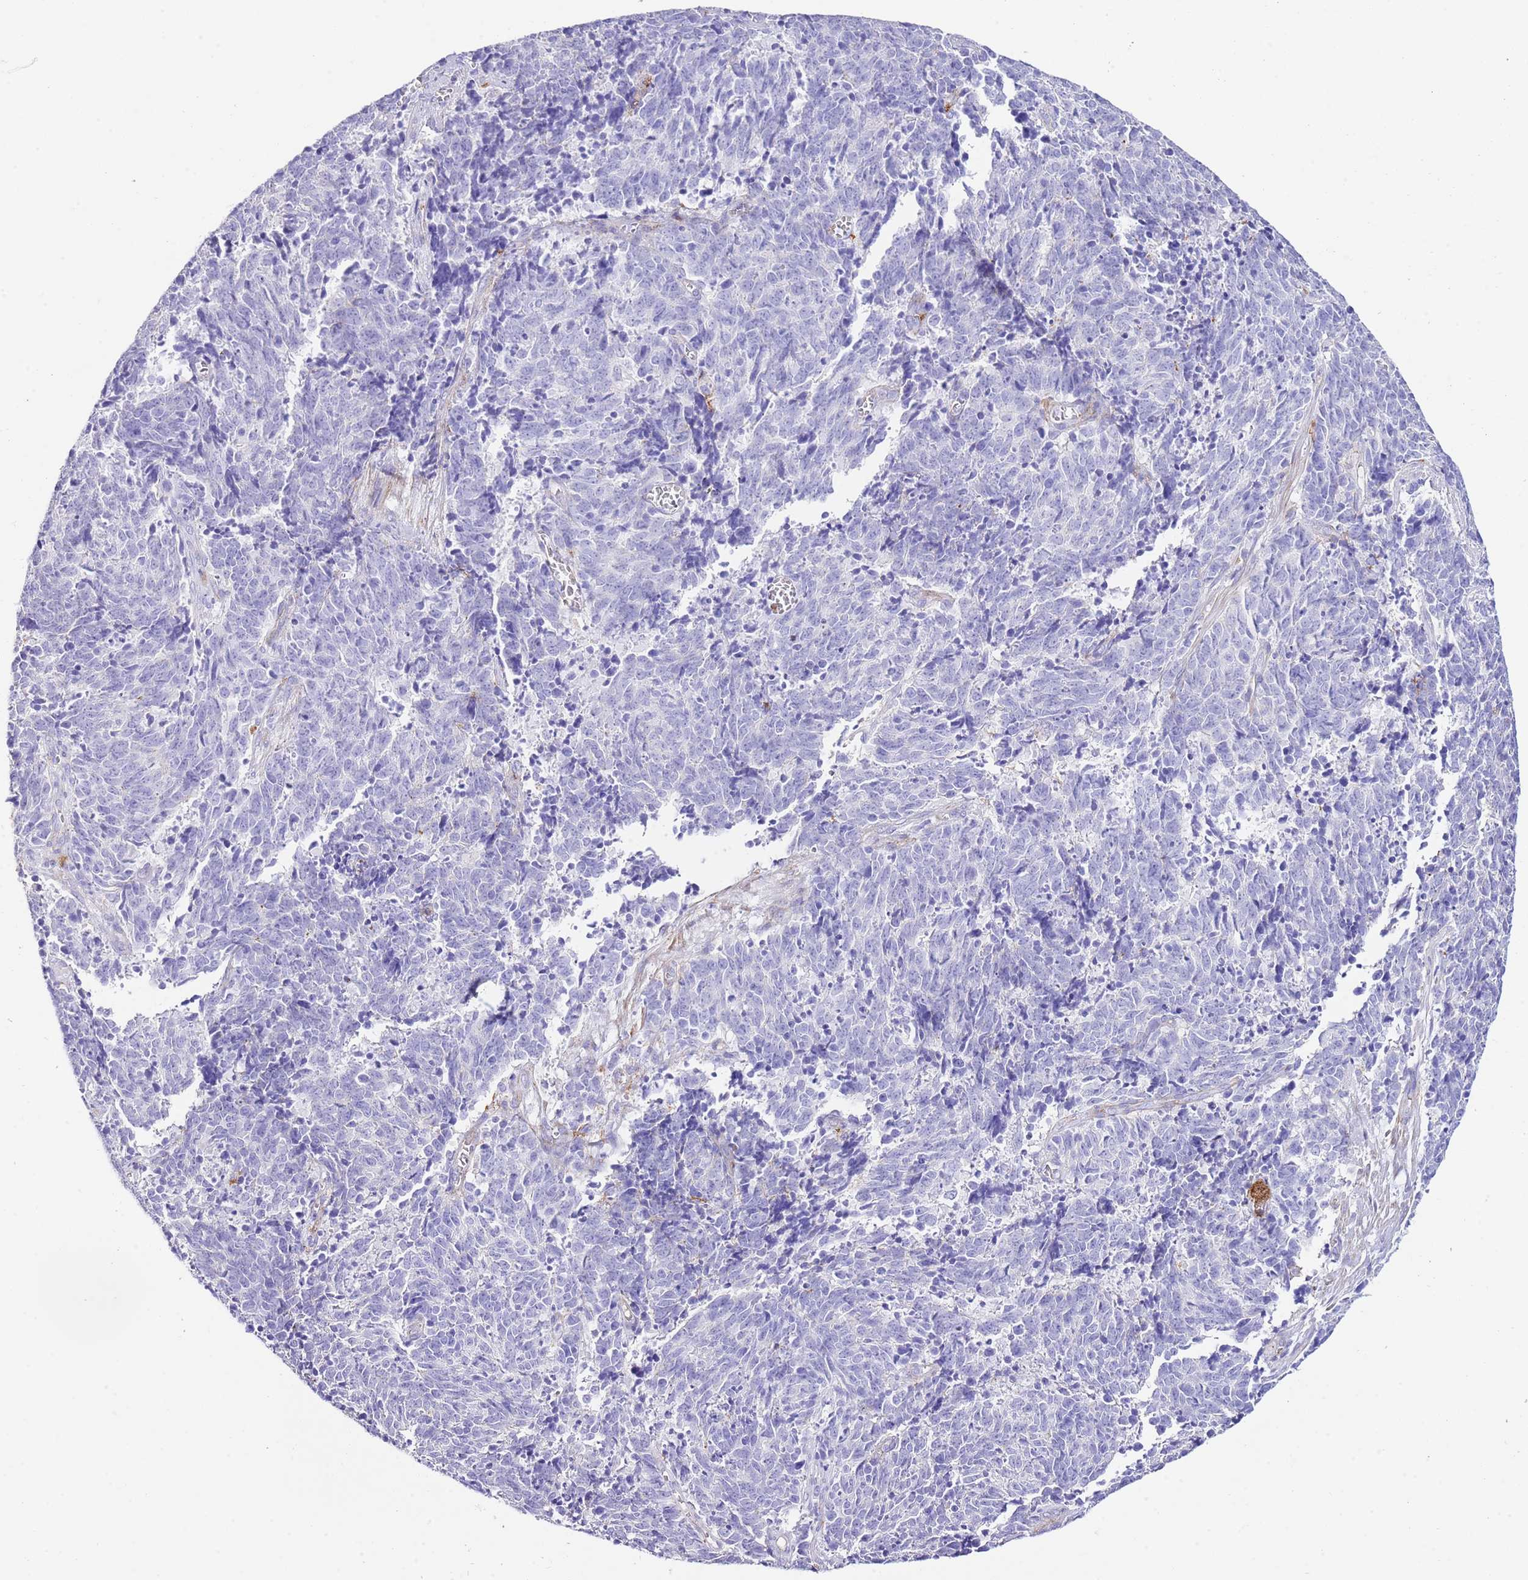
{"staining": {"intensity": "negative", "quantity": "none", "location": "none"}, "tissue": "cervical cancer", "cell_type": "Tumor cells", "image_type": "cancer", "snomed": [{"axis": "morphology", "description": "Squamous cell carcinoma, NOS"}, {"axis": "topography", "description": "Cervix"}], "caption": "Immunohistochemical staining of cervical squamous cell carcinoma demonstrates no significant staining in tumor cells.", "gene": "ALDH3A1", "patient": {"sex": "female", "age": 29}}